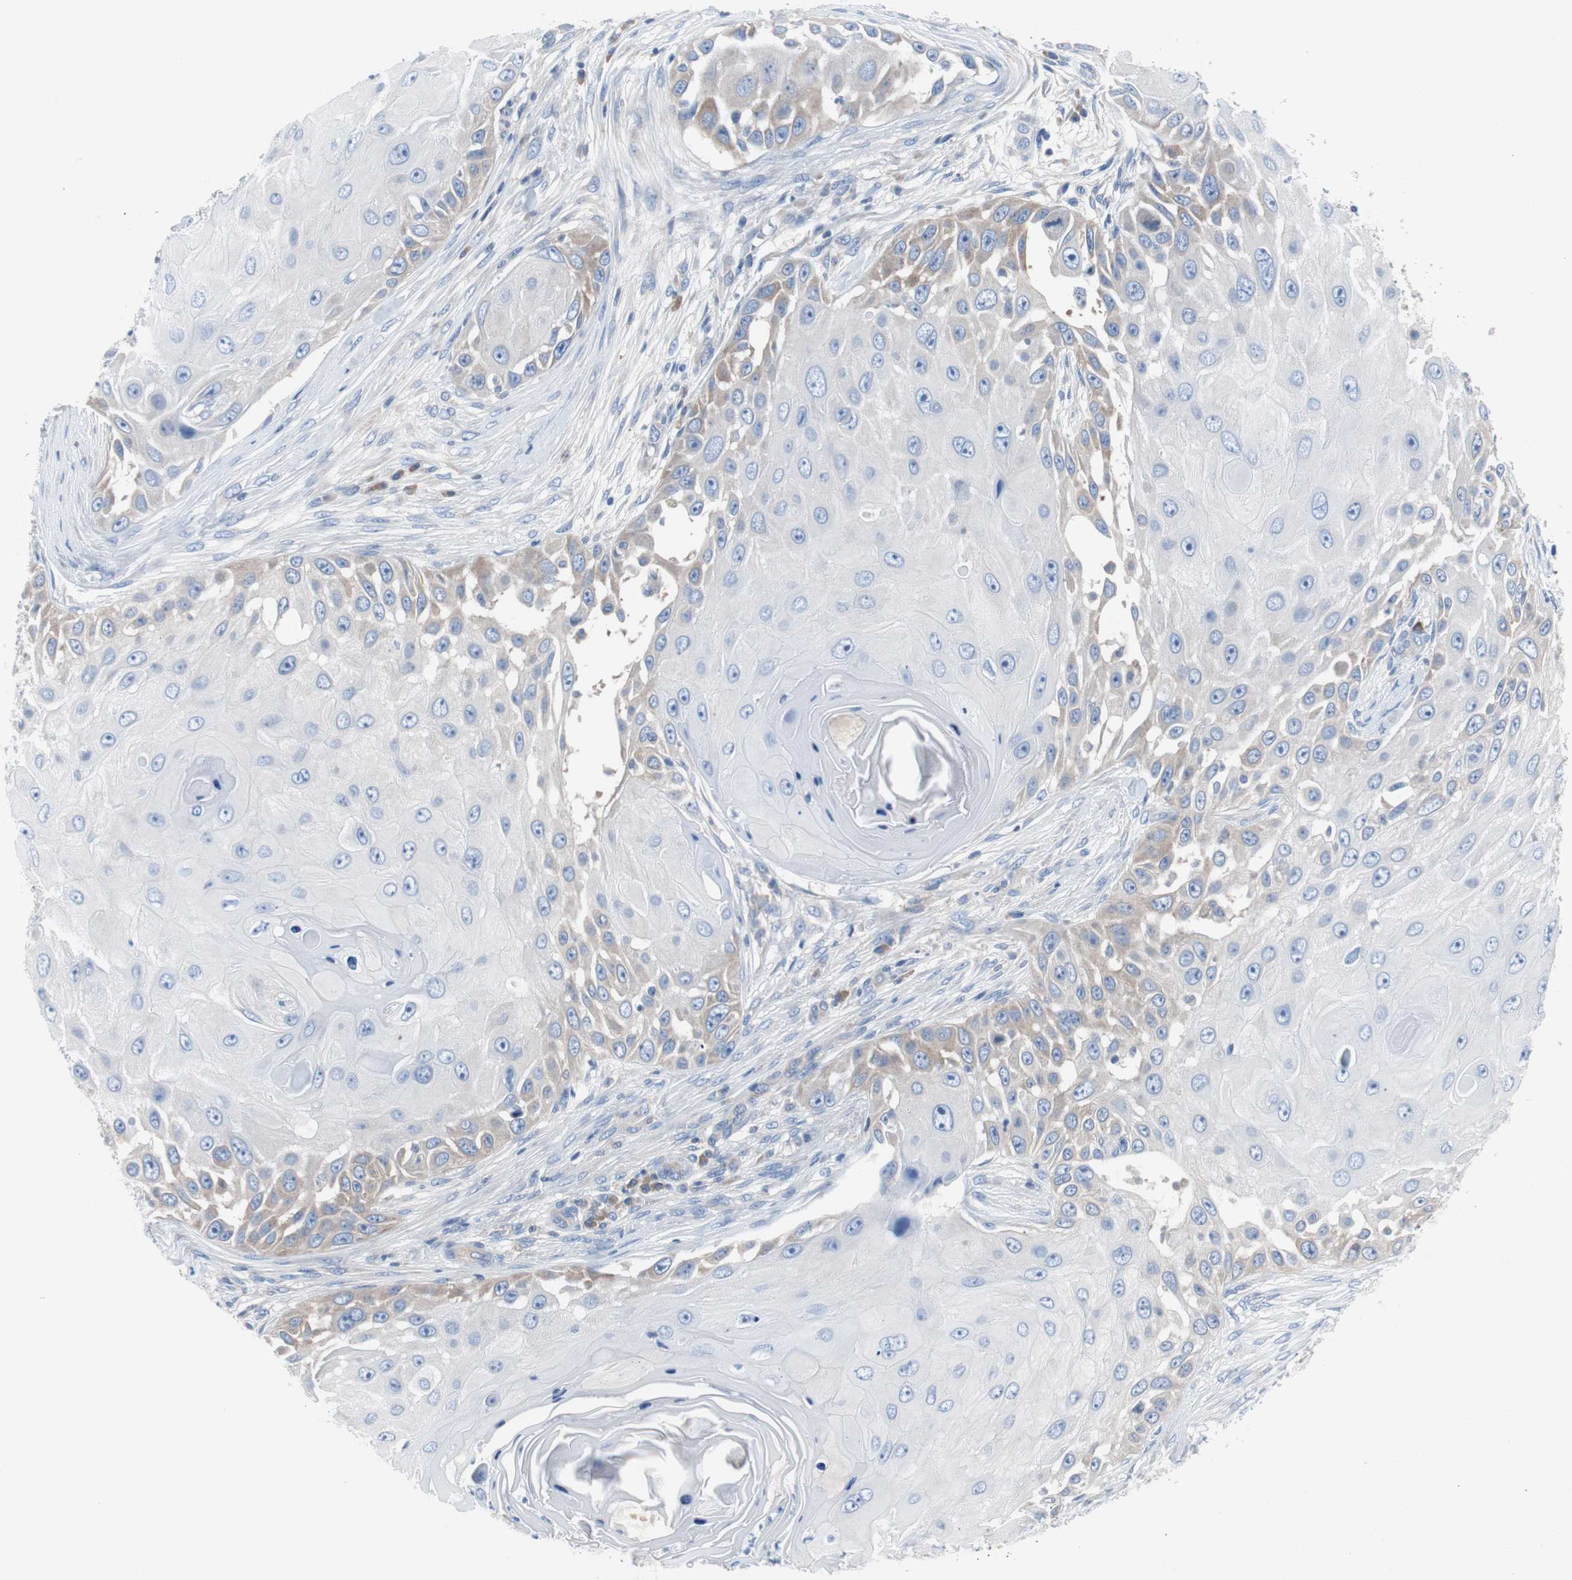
{"staining": {"intensity": "weak", "quantity": "<25%", "location": "cytoplasmic/membranous"}, "tissue": "skin cancer", "cell_type": "Tumor cells", "image_type": "cancer", "snomed": [{"axis": "morphology", "description": "Squamous cell carcinoma, NOS"}, {"axis": "topography", "description": "Skin"}], "caption": "Immunohistochemistry photomicrograph of human skin cancer (squamous cell carcinoma) stained for a protein (brown), which demonstrates no staining in tumor cells. Brightfield microscopy of immunohistochemistry stained with DAB (brown) and hematoxylin (blue), captured at high magnification.", "gene": "EEF2K", "patient": {"sex": "female", "age": 44}}